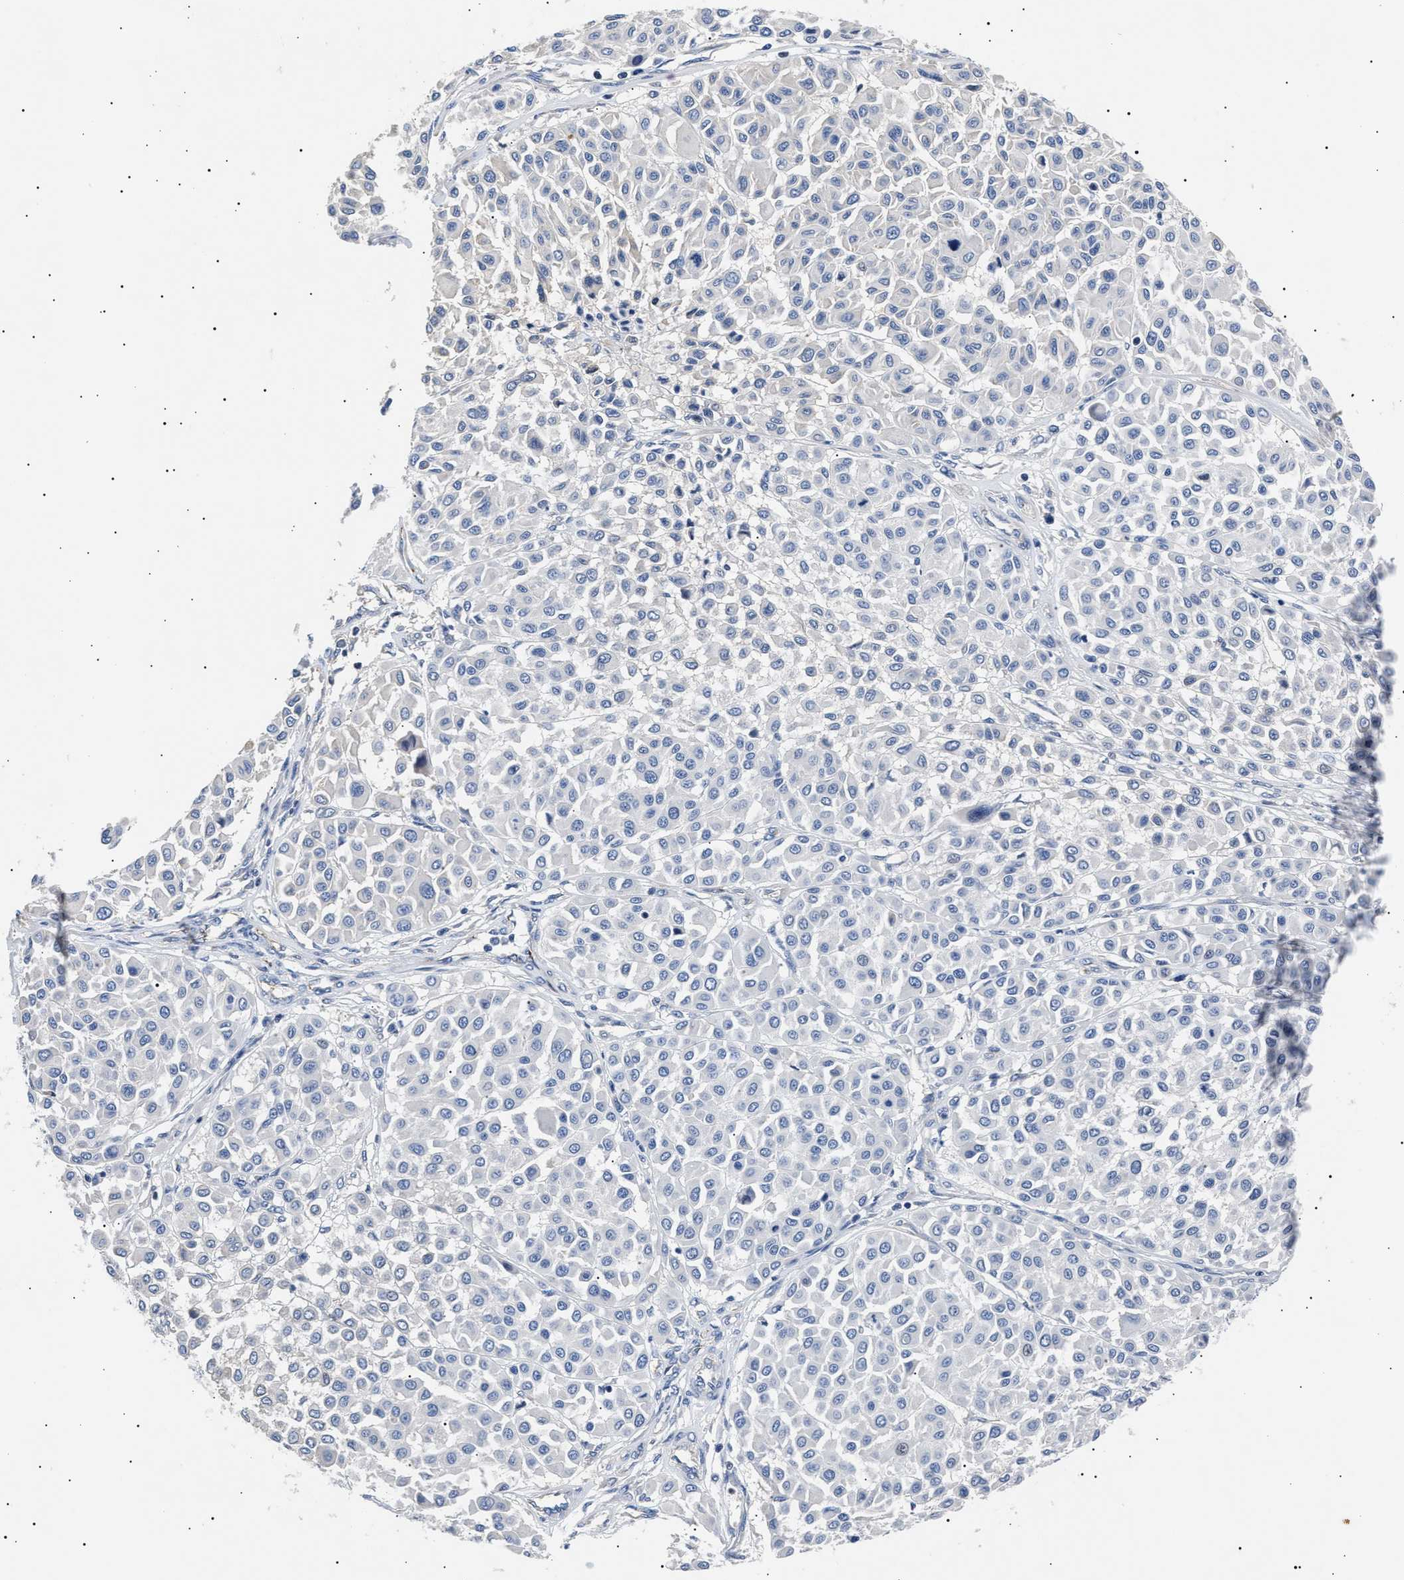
{"staining": {"intensity": "negative", "quantity": "none", "location": "none"}, "tissue": "melanoma", "cell_type": "Tumor cells", "image_type": "cancer", "snomed": [{"axis": "morphology", "description": "Malignant melanoma, Metastatic site"}, {"axis": "topography", "description": "Soft tissue"}], "caption": "This is an immunohistochemistry (IHC) histopathology image of malignant melanoma (metastatic site). There is no positivity in tumor cells.", "gene": "HEMGN", "patient": {"sex": "male", "age": 41}}